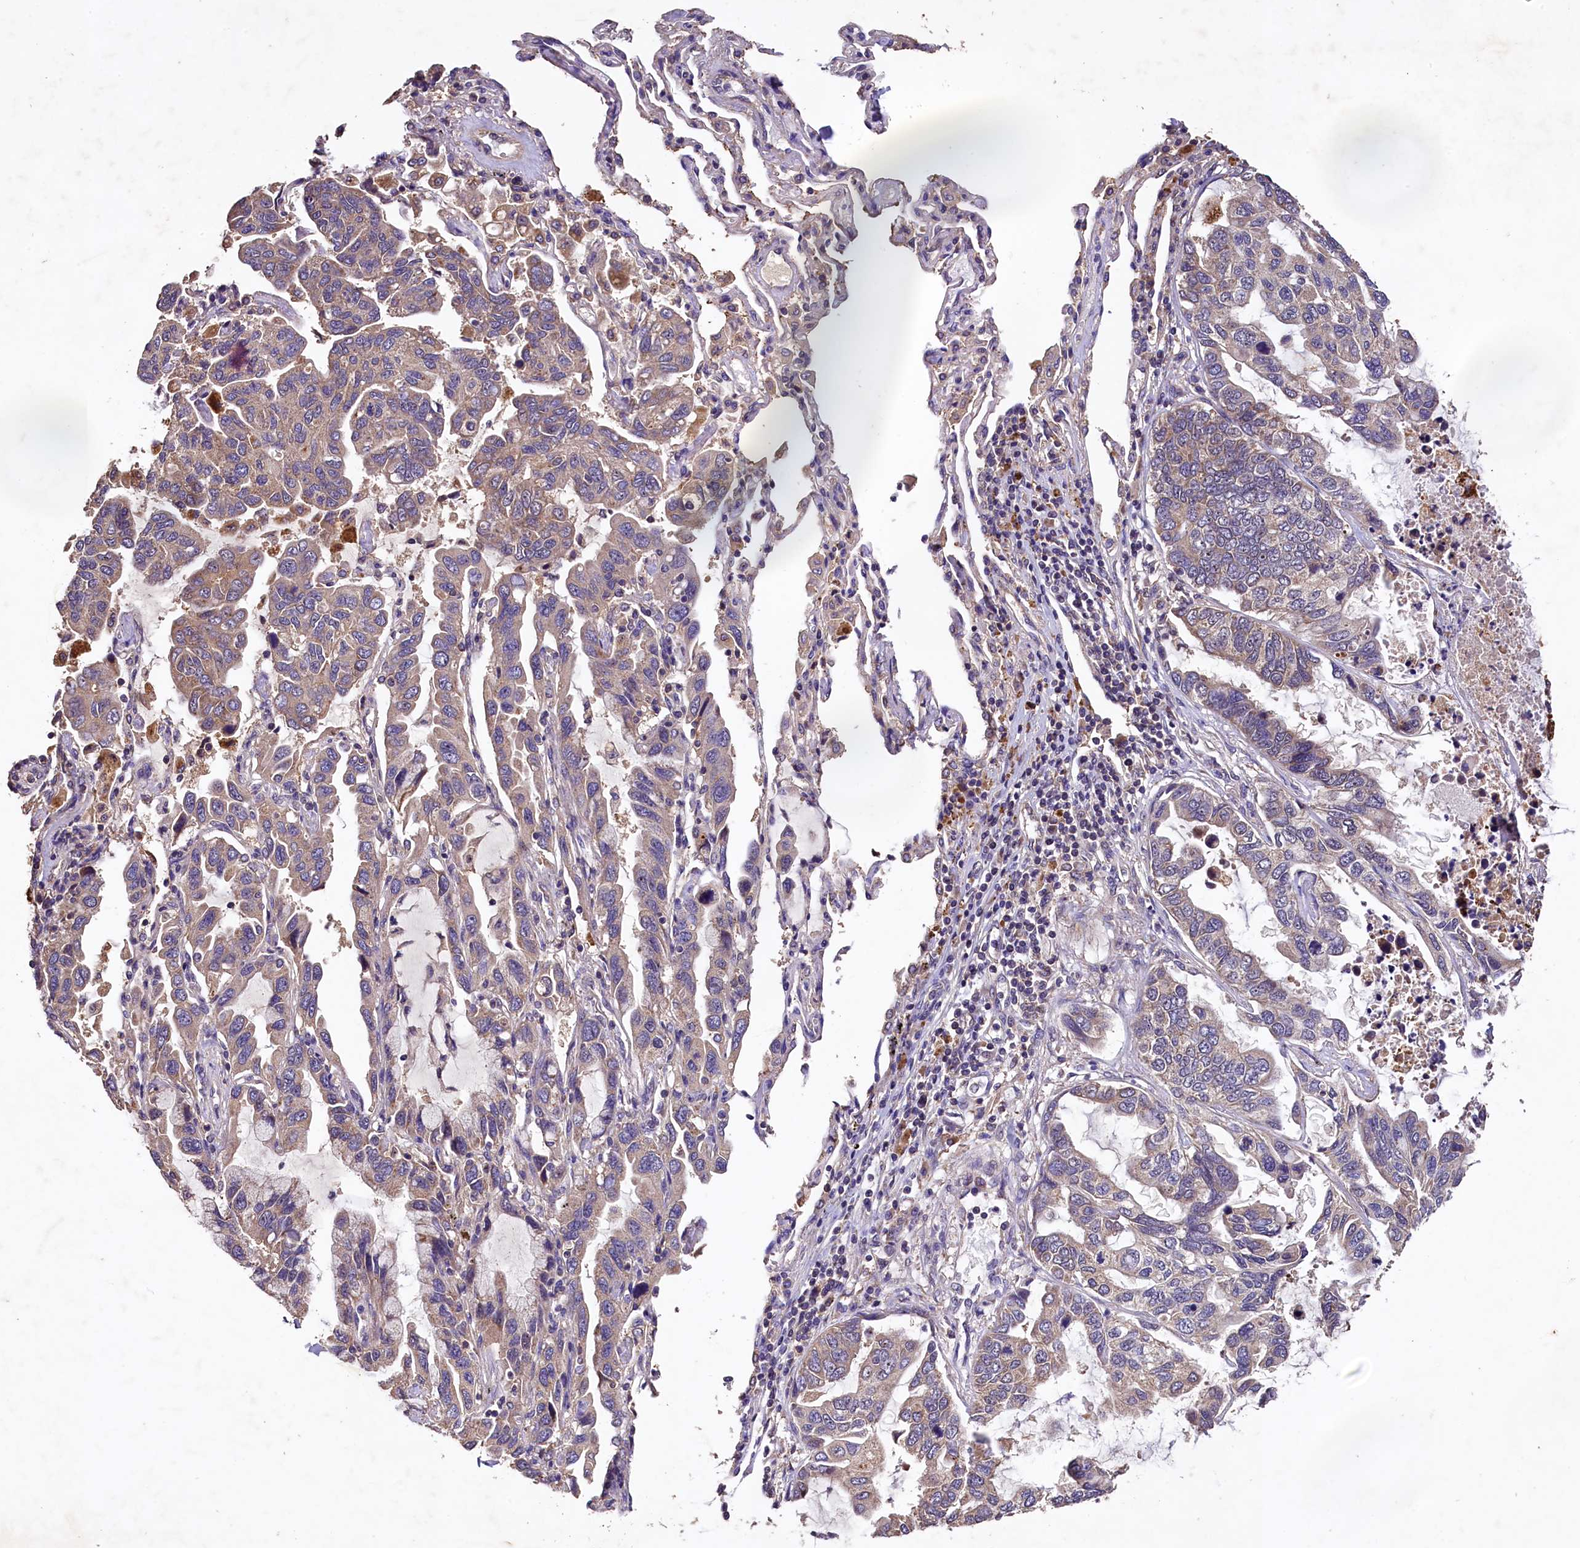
{"staining": {"intensity": "weak", "quantity": "<25%", "location": "cytoplasmic/membranous"}, "tissue": "lung cancer", "cell_type": "Tumor cells", "image_type": "cancer", "snomed": [{"axis": "morphology", "description": "Adenocarcinoma, NOS"}, {"axis": "topography", "description": "Lung"}], "caption": "Lung cancer (adenocarcinoma) was stained to show a protein in brown. There is no significant expression in tumor cells.", "gene": "PLXNB1", "patient": {"sex": "male", "age": 64}}